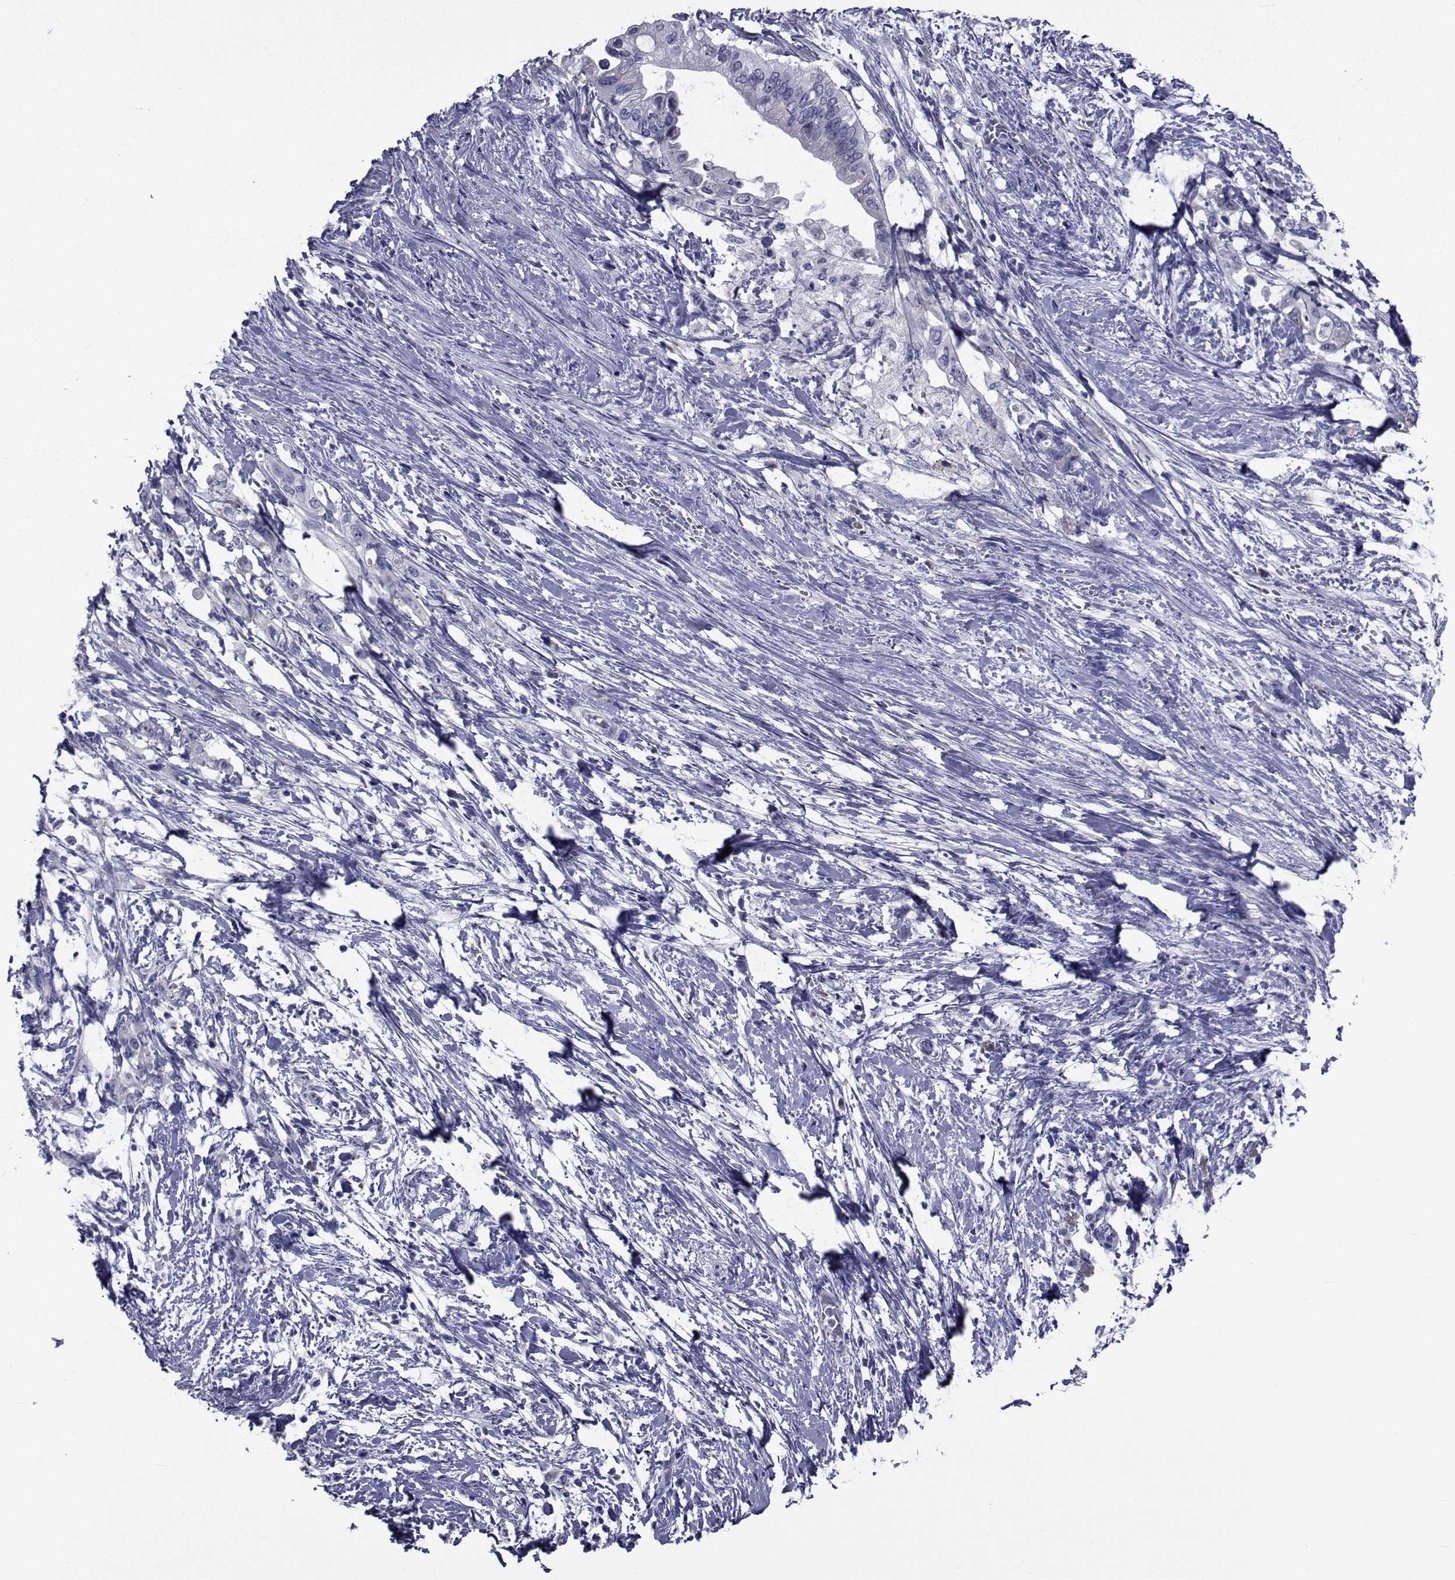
{"staining": {"intensity": "negative", "quantity": "none", "location": "none"}, "tissue": "pancreatic cancer", "cell_type": "Tumor cells", "image_type": "cancer", "snomed": [{"axis": "morphology", "description": "Adenocarcinoma, NOS"}, {"axis": "topography", "description": "Pancreas"}], "caption": "Protein analysis of pancreatic cancer (adenocarcinoma) reveals no significant expression in tumor cells.", "gene": "ROPN1", "patient": {"sex": "female", "age": 72}}